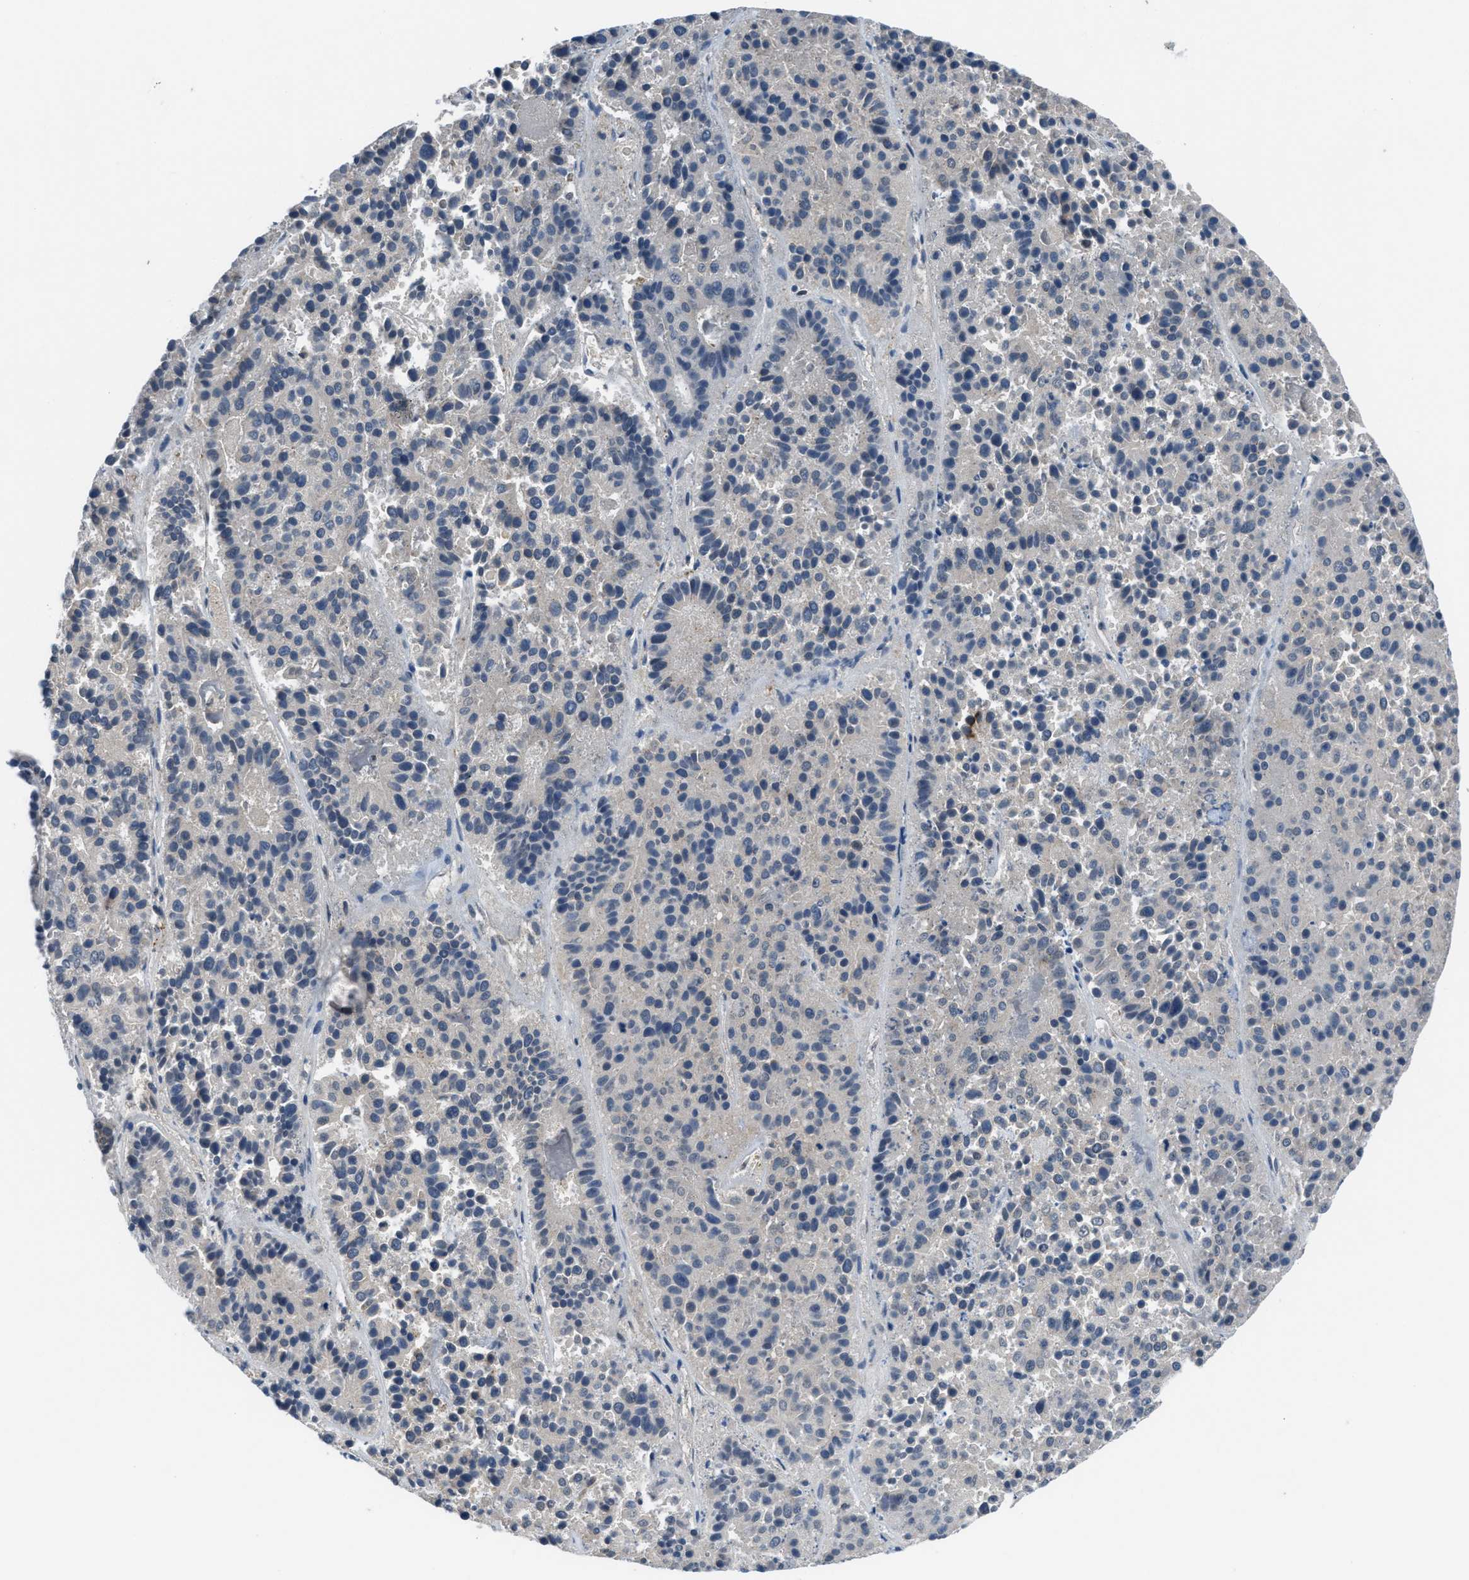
{"staining": {"intensity": "negative", "quantity": "none", "location": "none"}, "tissue": "pancreatic cancer", "cell_type": "Tumor cells", "image_type": "cancer", "snomed": [{"axis": "morphology", "description": "Adenocarcinoma, NOS"}, {"axis": "topography", "description": "Pancreas"}], "caption": "Tumor cells show no significant staining in pancreatic adenocarcinoma. (Stains: DAB (3,3'-diaminobenzidine) immunohistochemistry (IHC) with hematoxylin counter stain, Microscopy: brightfield microscopy at high magnification).", "gene": "BAZ2B", "patient": {"sex": "male", "age": 50}}